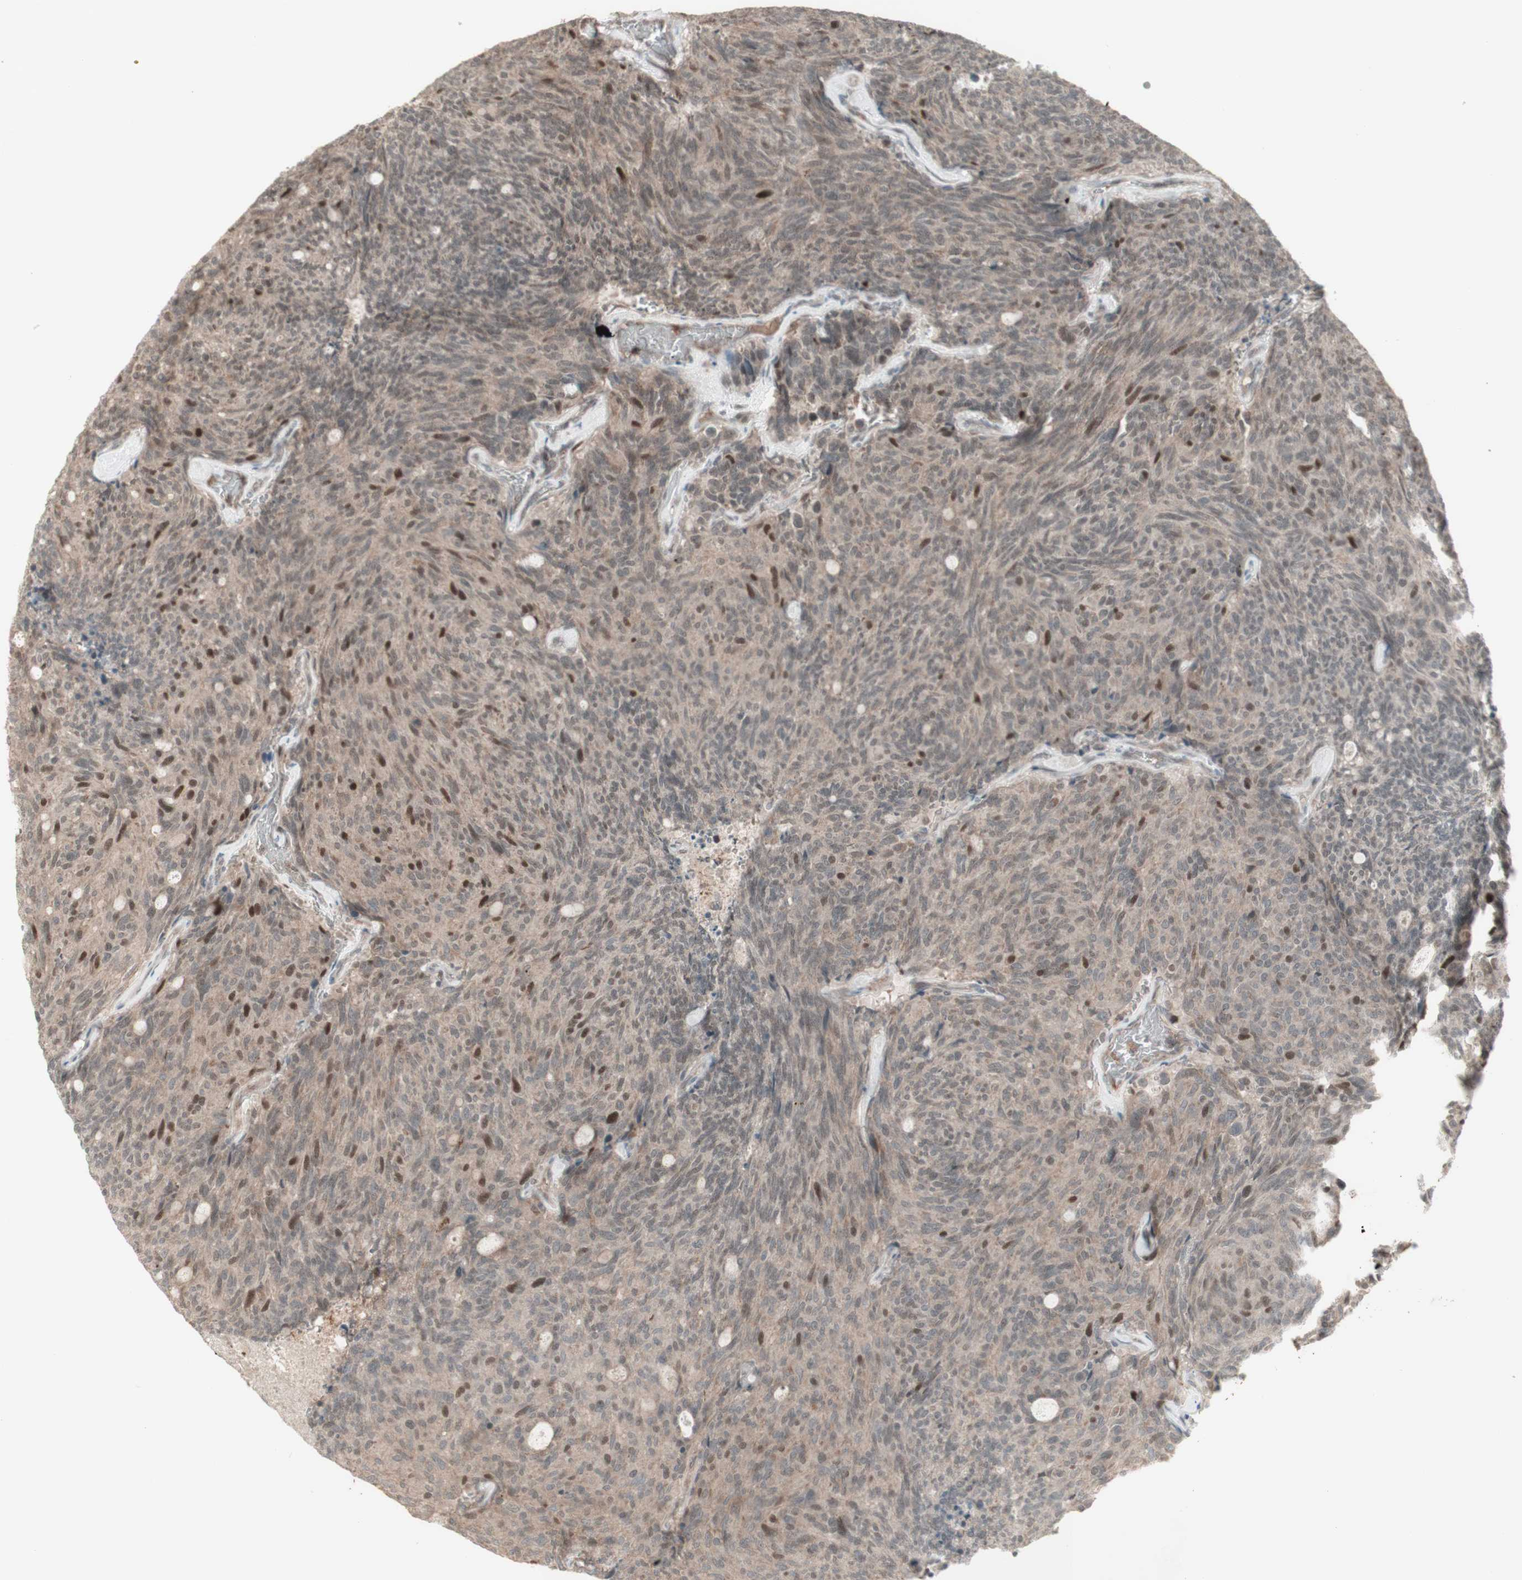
{"staining": {"intensity": "weak", "quantity": "25%-75%", "location": "cytoplasmic/membranous,nuclear"}, "tissue": "carcinoid", "cell_type": "Tumor cells", "image_type": "cancer", "snomed": [{"axis": "morphology", "description": "Carcinoid, malignant, NOS"}, {"axis": "topography", "description": "Pancreas"}], "caption": "Carcinoid stained for a protein shows weak cytoplasmic/membranous and nuclear positivity in tumor cells.", "gene": "MSH6", "patient": {"sex": "female", "age": 54}}